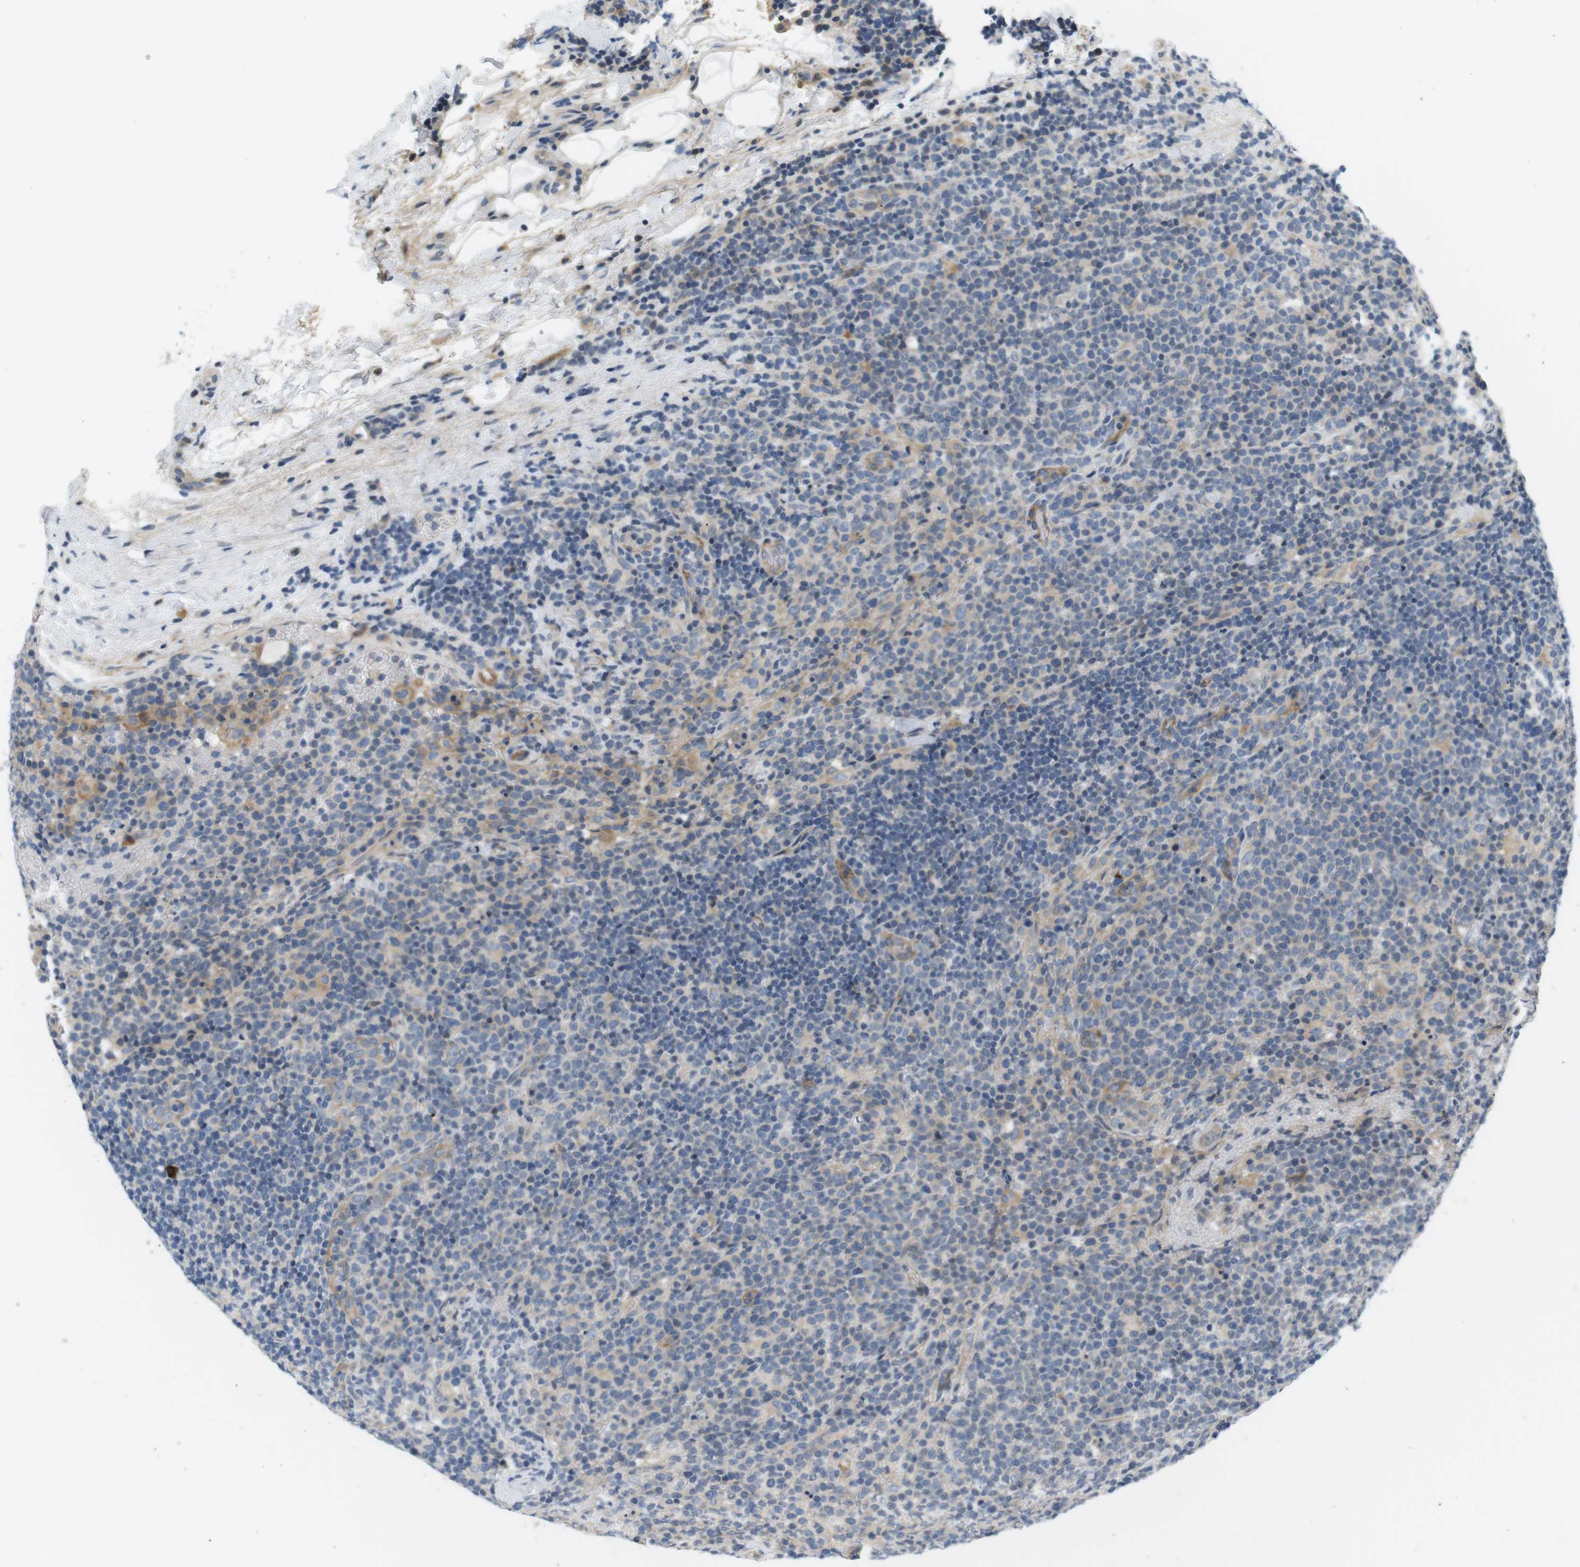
{"staining": {"intensity": "moderate", "quantity": "<25%", "location": "cytoplasmic/membranous"}, "tissue": "lymphoma", "cell_type": "Tumor cells", "image_type": "cancer", "snomed": [{"axis": "morphology", "description": "Malignant lymphoma, non-Hodgkin's type, High grade"}, {"axis": "topography", "description": "Lymph node"}], "caption": "DAB (3,3'-diaminobenzidine) immunohistochemical staining of lymphoma exhibits moderate cytoplasmic/membranous protein expression in approximately <25% of tumor cells.", "gene": "SLC30A1", "patient": {"sex": "male", "age": 61}}